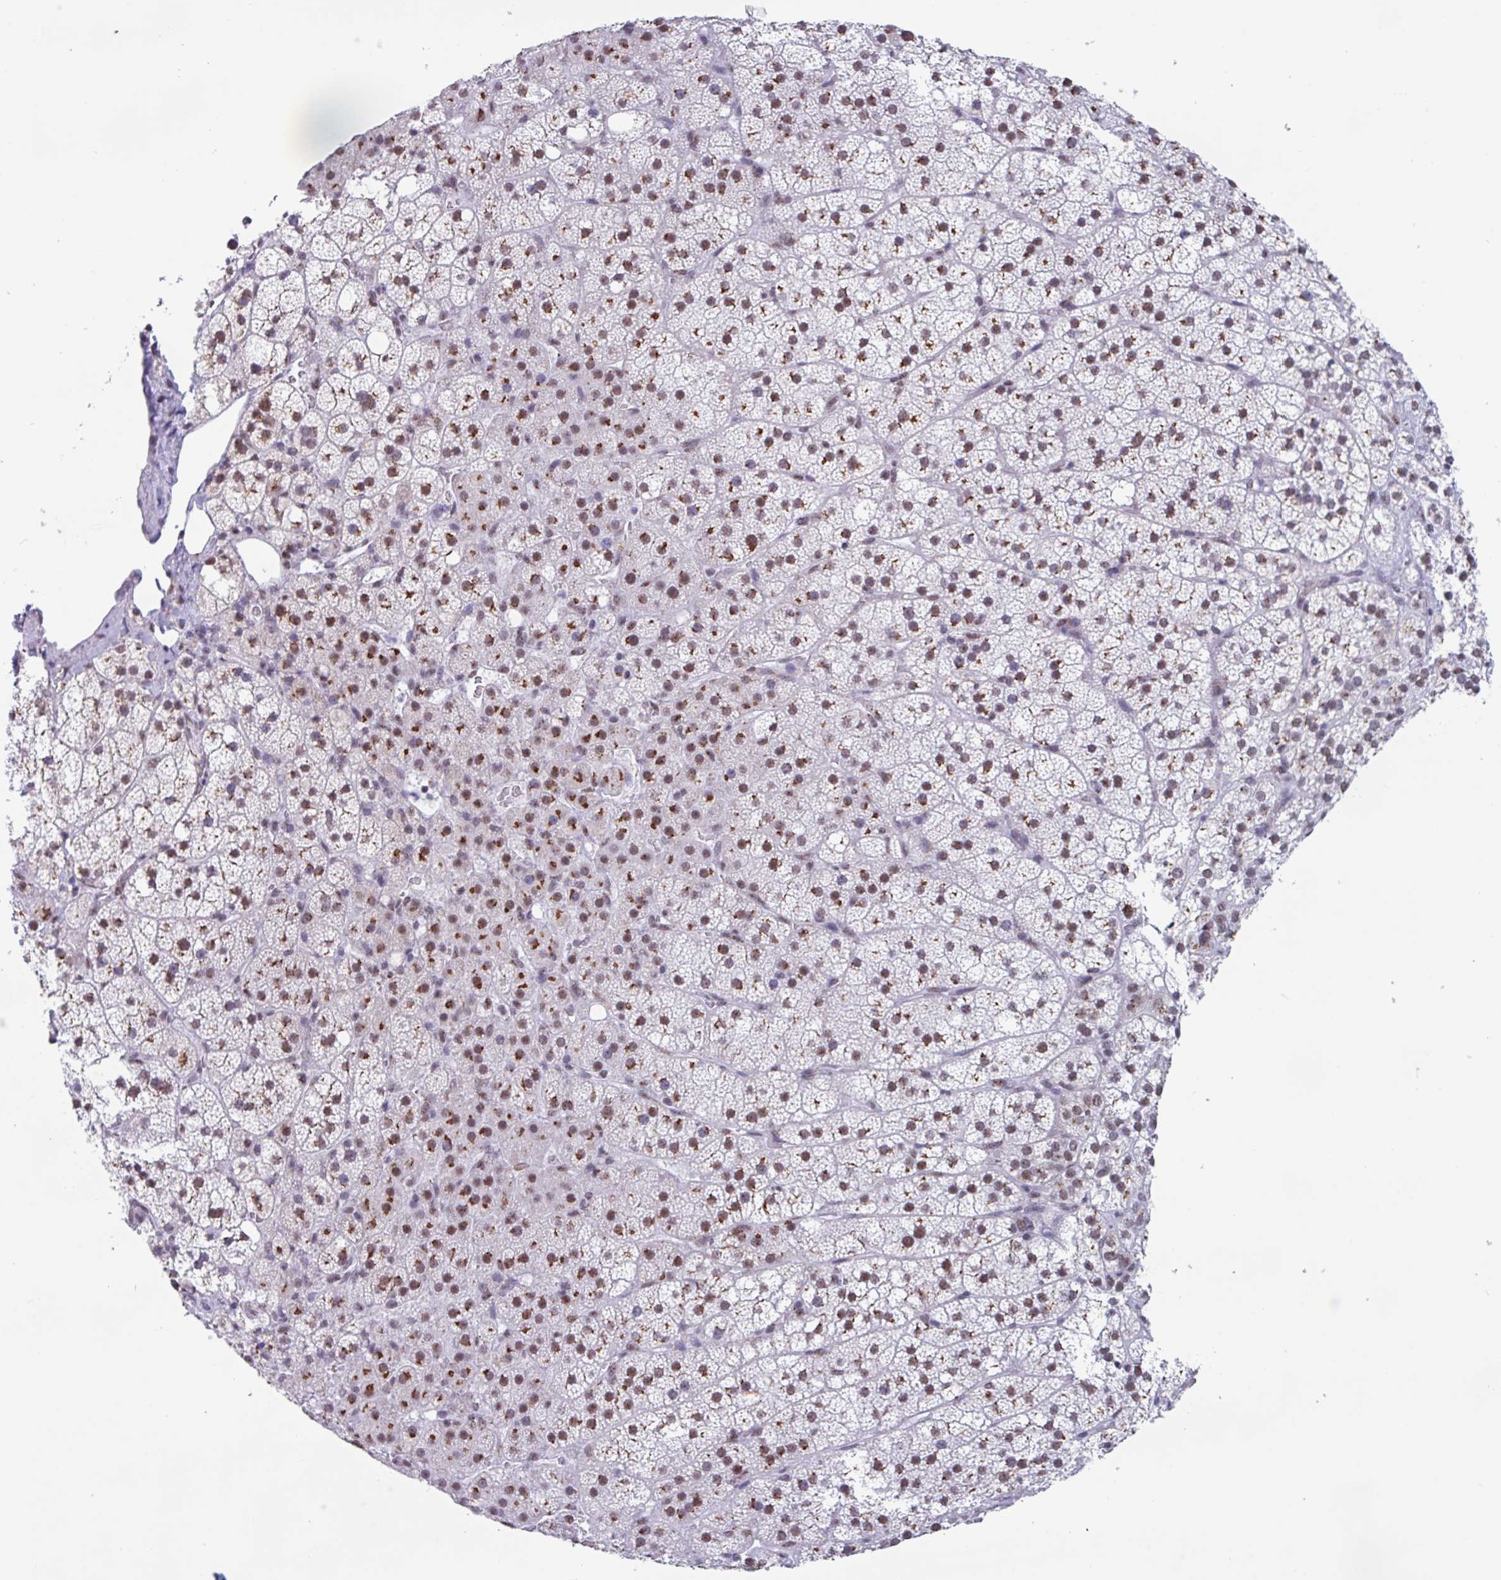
{"staining": {"intensity": "moderate", "quantity": "25%-75%", "location": "cytoplasmic/membranous,nuclear"}, "tissue": "adrenal gland", "cell_type": "Glandular cells", "image_type": "normal", "snomed": [{"axis": "morphology", "description": "Normal tissue, NOS"}, {"axis": "topography", "description": "Adrenal gland"}], "caption": "Moderate cytoplasmic/membranous,nuclear positivity for a protein is seen in about 25%-75% of glandular cells of unremarkable adrenal gland using IHC.", "gene": "PUF60", "patient": {"sex": "male", "age": 53}}